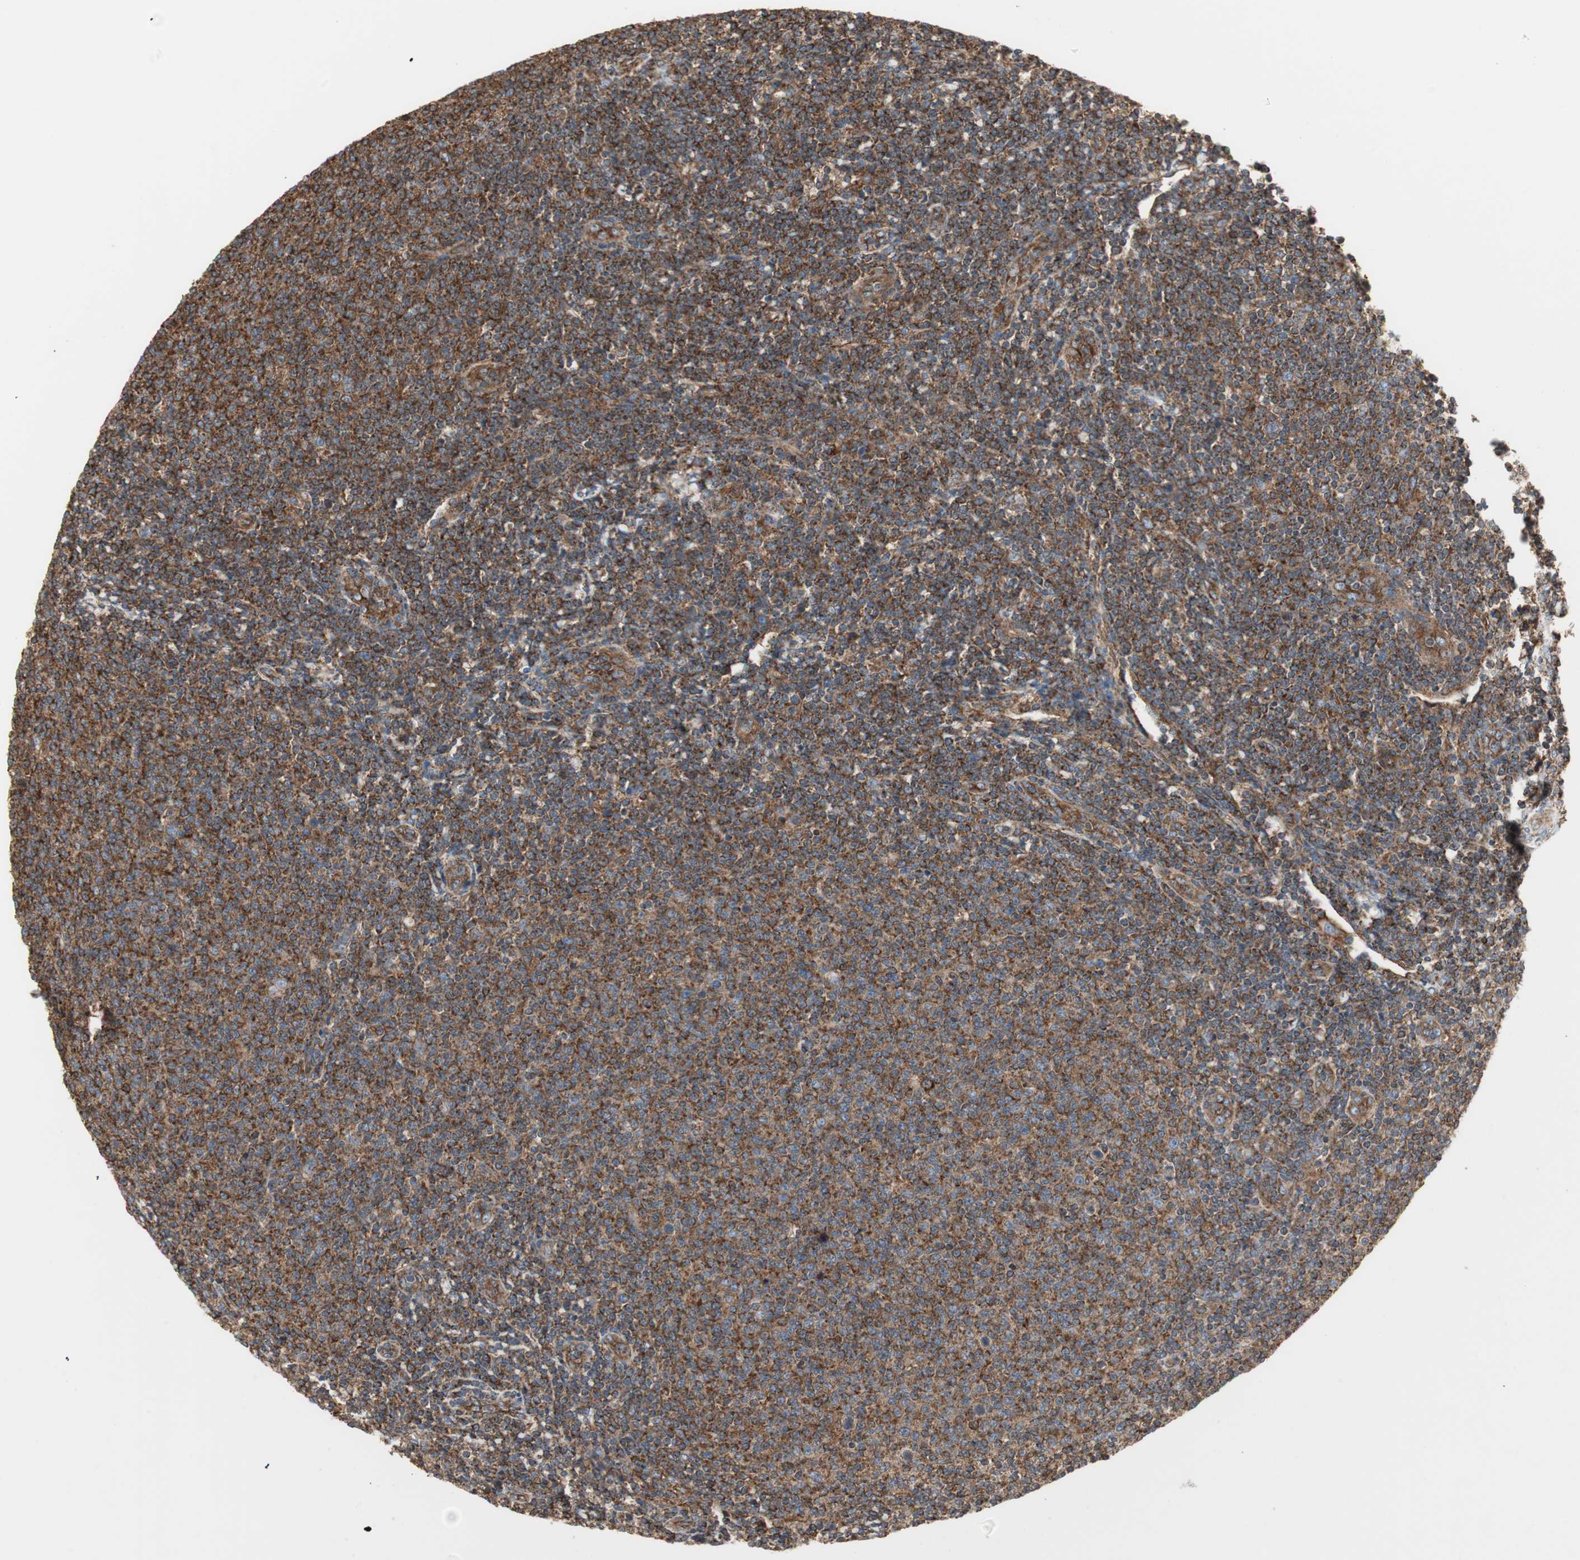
{"staining": {"intensity": "strong", "quantity": ">75%", "location": "cytoplasmic/membranous"}, "tissue": "lymphoma", "cell_type": "Tumor cells", "image_type": "cancer", "snomed": [{"axis": "morphology", "description": "Malignant lymphoma, non-Hodgkin's type, Low grade"}, {"axis": "topography", "description": "Lymph node"}], "caption": "Tumor cells exhibit high levels of strong cytoplasmic/membranous expression in about >75% of cells in lymphoma.", "gene": "H6PD", "patient": {"sex": "male", "age": 66}}